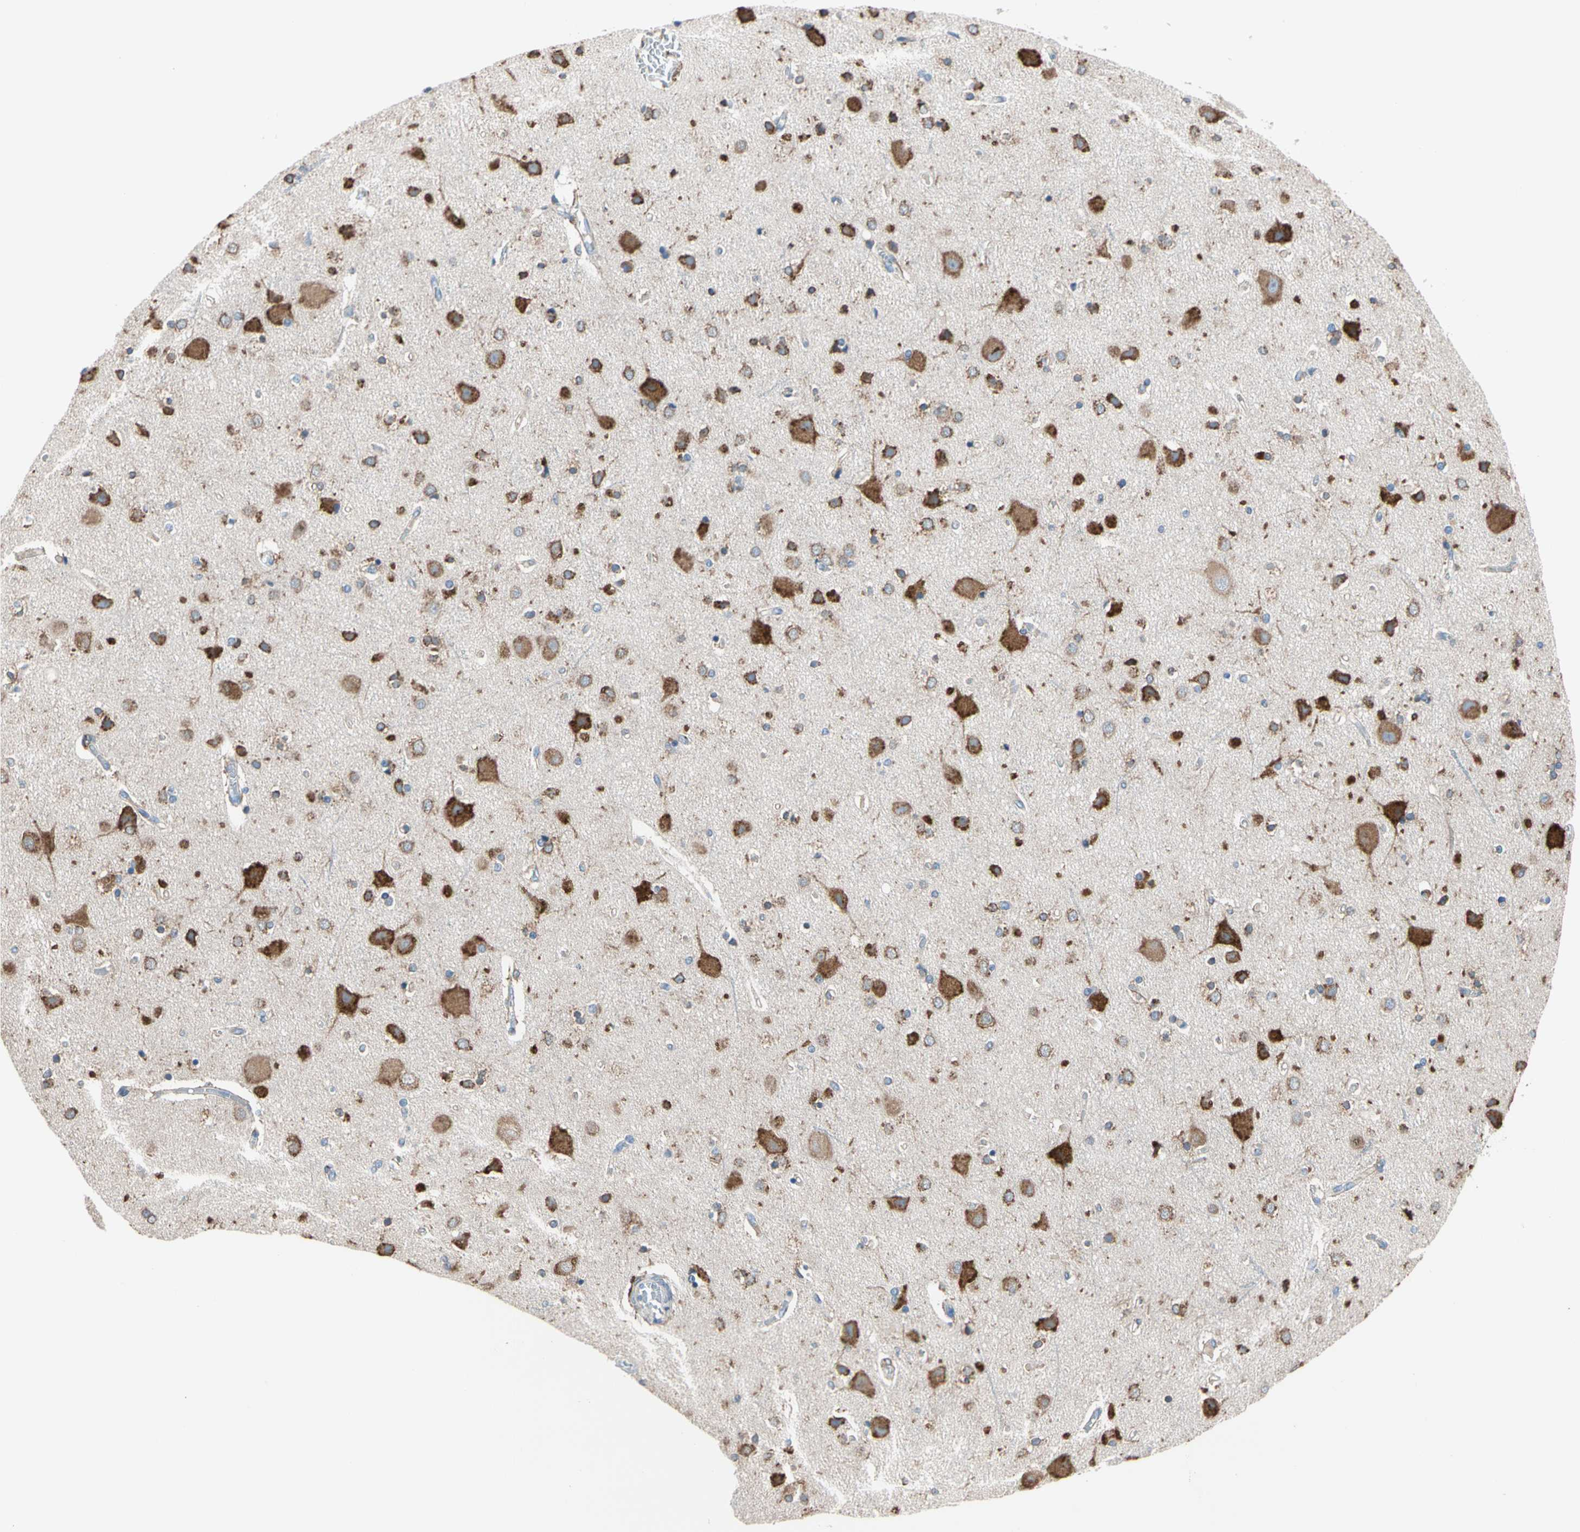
{"staining": {"intensity": "weak", "quantity": "25%-75%", "location": "cytoplasmic/membranous"}, "tissue": "cerebral cortex", "cell_type": "Endothelial cells", "image_type": "normal", "snomed": [{"axis": "morphology", "description": "Normal tissue, NOS"}, {"axis": "topography", "description": "Cerebral cortex"}], "caption": "Immunohistochemical staining of benign cerebral cortex reveals 25%-75% levels of weak cytoplasmic/membranous protein positivity in about 25%-75% of endothelial cells.", "gene": "LRPAP1", "patient": {"sex": "female", "age": 54}}